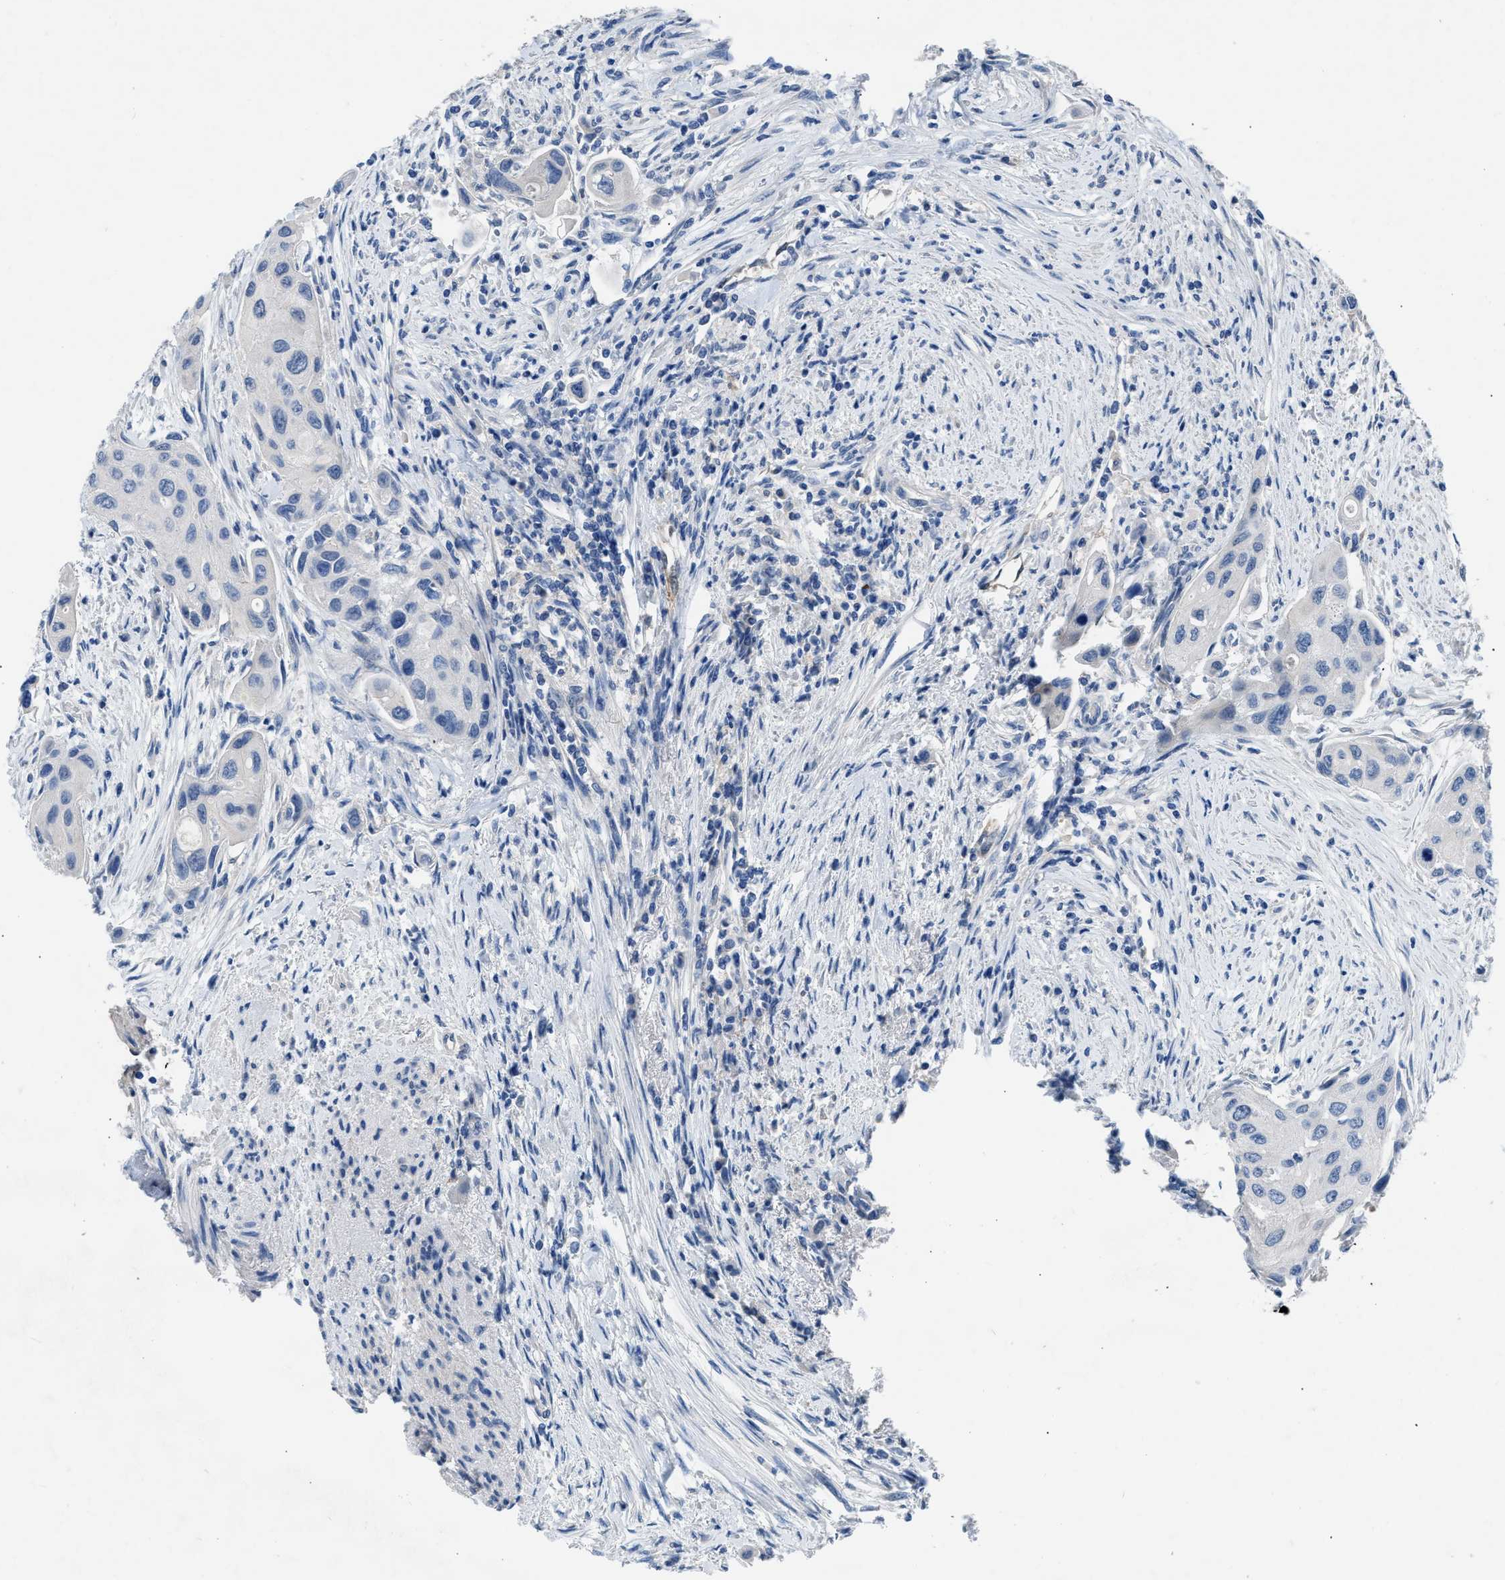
{"staining": {"intensity": "negative", "quantity": "none", "location": "none"}, "tissue": "urothelial cancer", "cell_type": "Tumor cells", "image_type": "cancer", "snomed": [{"axis": "morphology", "description": "Urothelial carcinoma, High grade"}, {"axis": "topography", "description": "Urinary bladder"}], "caption": "This micrograph is of urothelial cancer stained with immunohistochemistry to label a protein in brown with the nuclei are counter-stained blue. There is no expression in tumor cells.", "gene": "RBP1", "patient": {"sex": "female", "age": 56}}